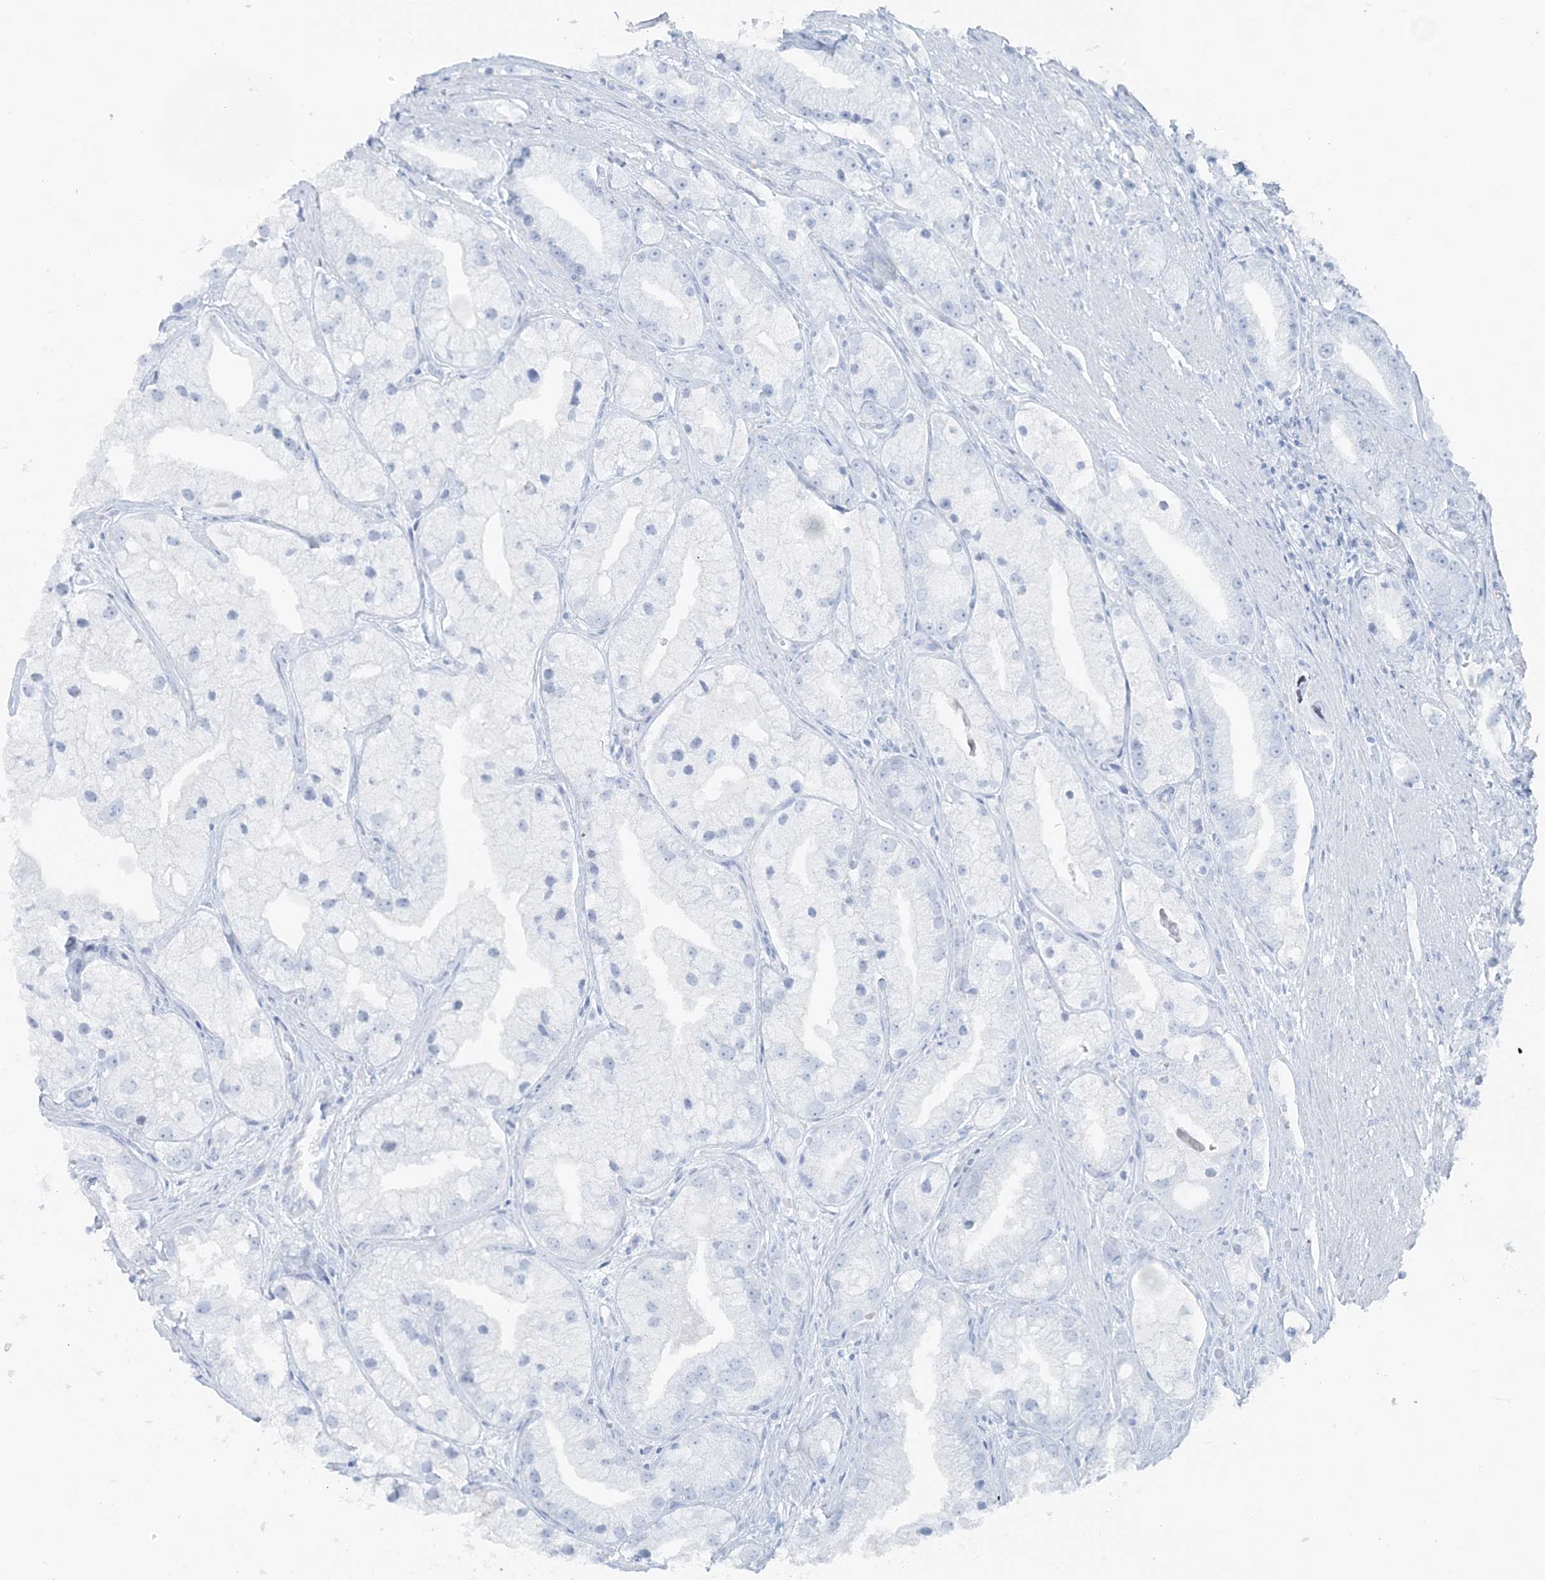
{"staining": {"intensity": "negative", "quantity": "none", "location": "none"}, "tissue": "prostate cancer", "cell_type": "Tumor cells", "image_type": "cancer", "snomed": [{"axis": "morphology", "description": "Adenocarcinoma, High grade"}, {"axis": "topography", "description": "Prostate"}], "caption": "Immunohistochemistry (IHC) of prostate cancer displays no staining in tumor cells. (Brightfield microscopy of DAB IHC at high magnification).", "gene": "ATP11A", "patient": {"sex": "male", "age": 50}}